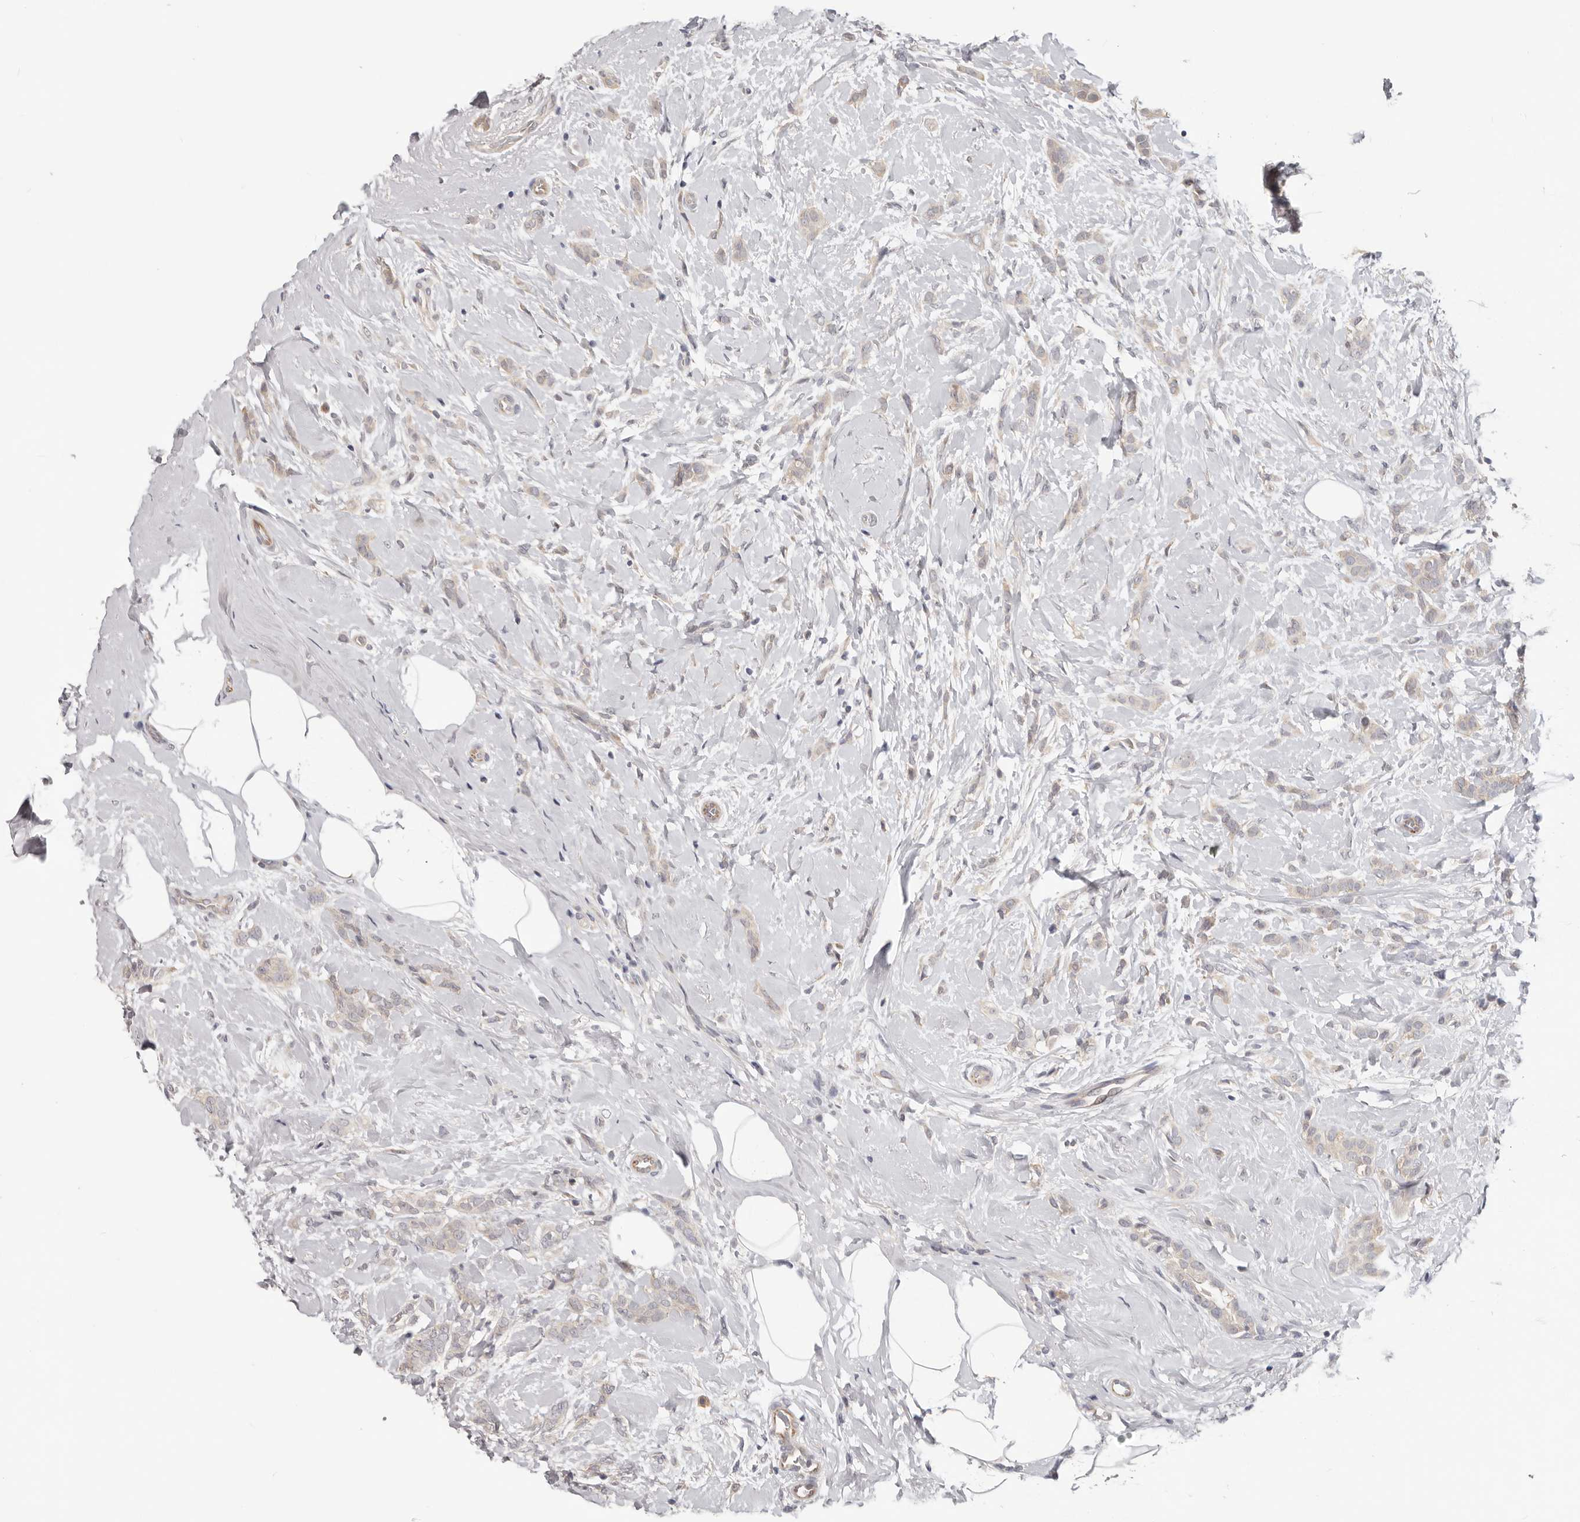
{"staining": {"intensity": "weak", "quantity": "25%-75%", "location": "cytoplasmic/membranous"}, "tissue": "breast cancer", "cell_type": "Tumor cells", "image_type": "cancer", "snomed": [{"axis": "morphology", "description": "Lobular carcinoma, in situ"}, {"axis": "morphology", "description": "Lobular carcinoma"}, {"axis": "topography", "description": "Breast"}], "caption": "High-magnification brightfield microscopy of lobular carcinoma in situ (breast) stained with DAB (3,3'-diaminobenzidine) (brown) and counterstained with hematoxylin (blue). tumor cells exhibit weak cytoplasmic/membranous staining is present in approximately25%-75% of cells.", "gene": "WDR77", "patient": {"sex": "female", "age": 41}}